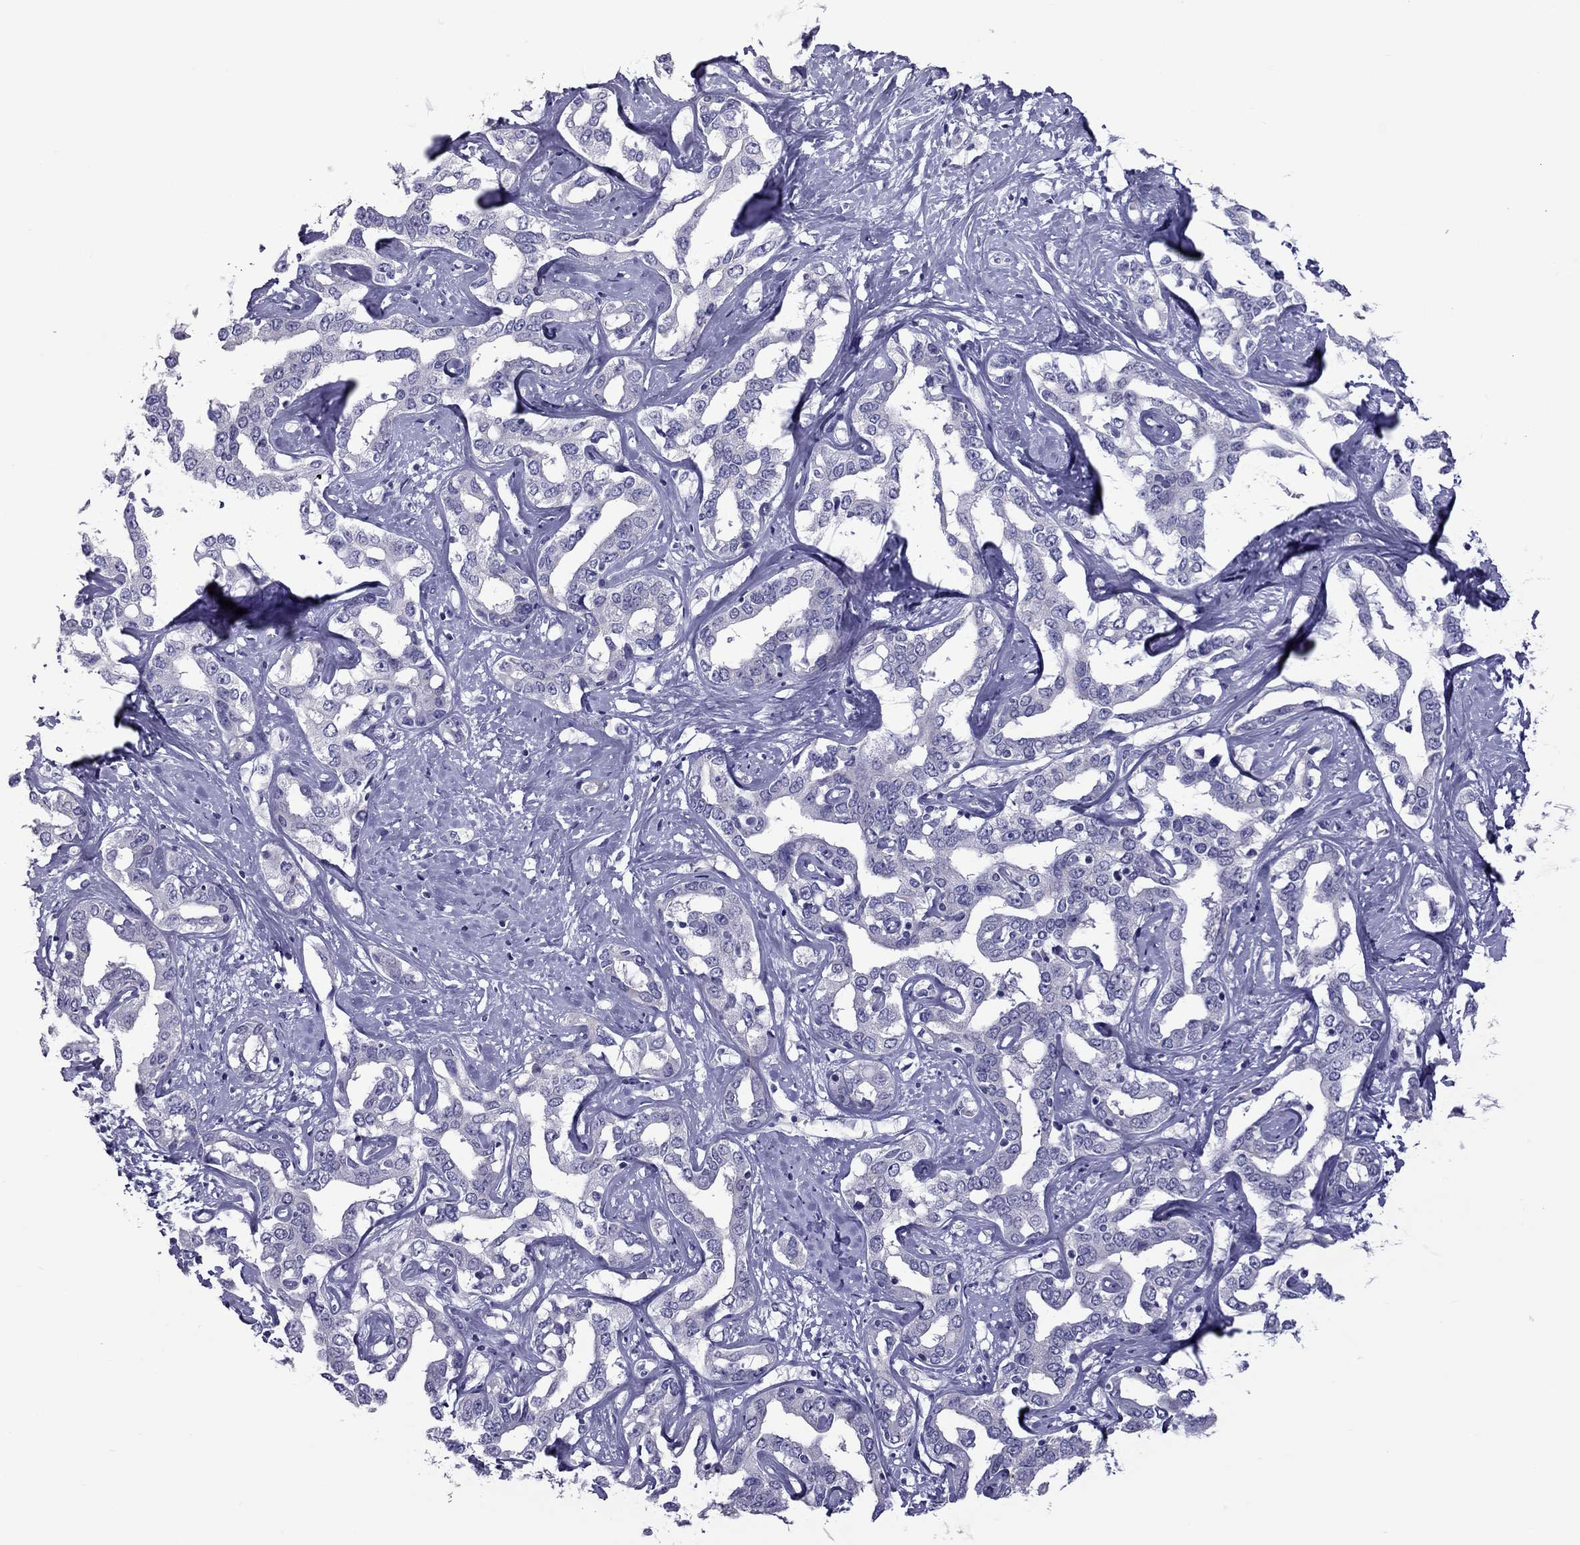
{"staining": {"intensity": "negative", "quantity": "none", "location": "none"}, "tissue": "liver cancer", "cell_type": "Tumor cells", "image_type": "cancer", "snomed": [{"axis": "morphology", "description": "Cholangiocarcinoma"}, {"axis": "topography", "description": "Liver"}], "caption": "The immunohistochemistry (IHC) histopathology image has no significant expression in tumor cells of liver cancer tissue.", "gene": "TEX14", "patient": {"sex": "male", "age": 59}}